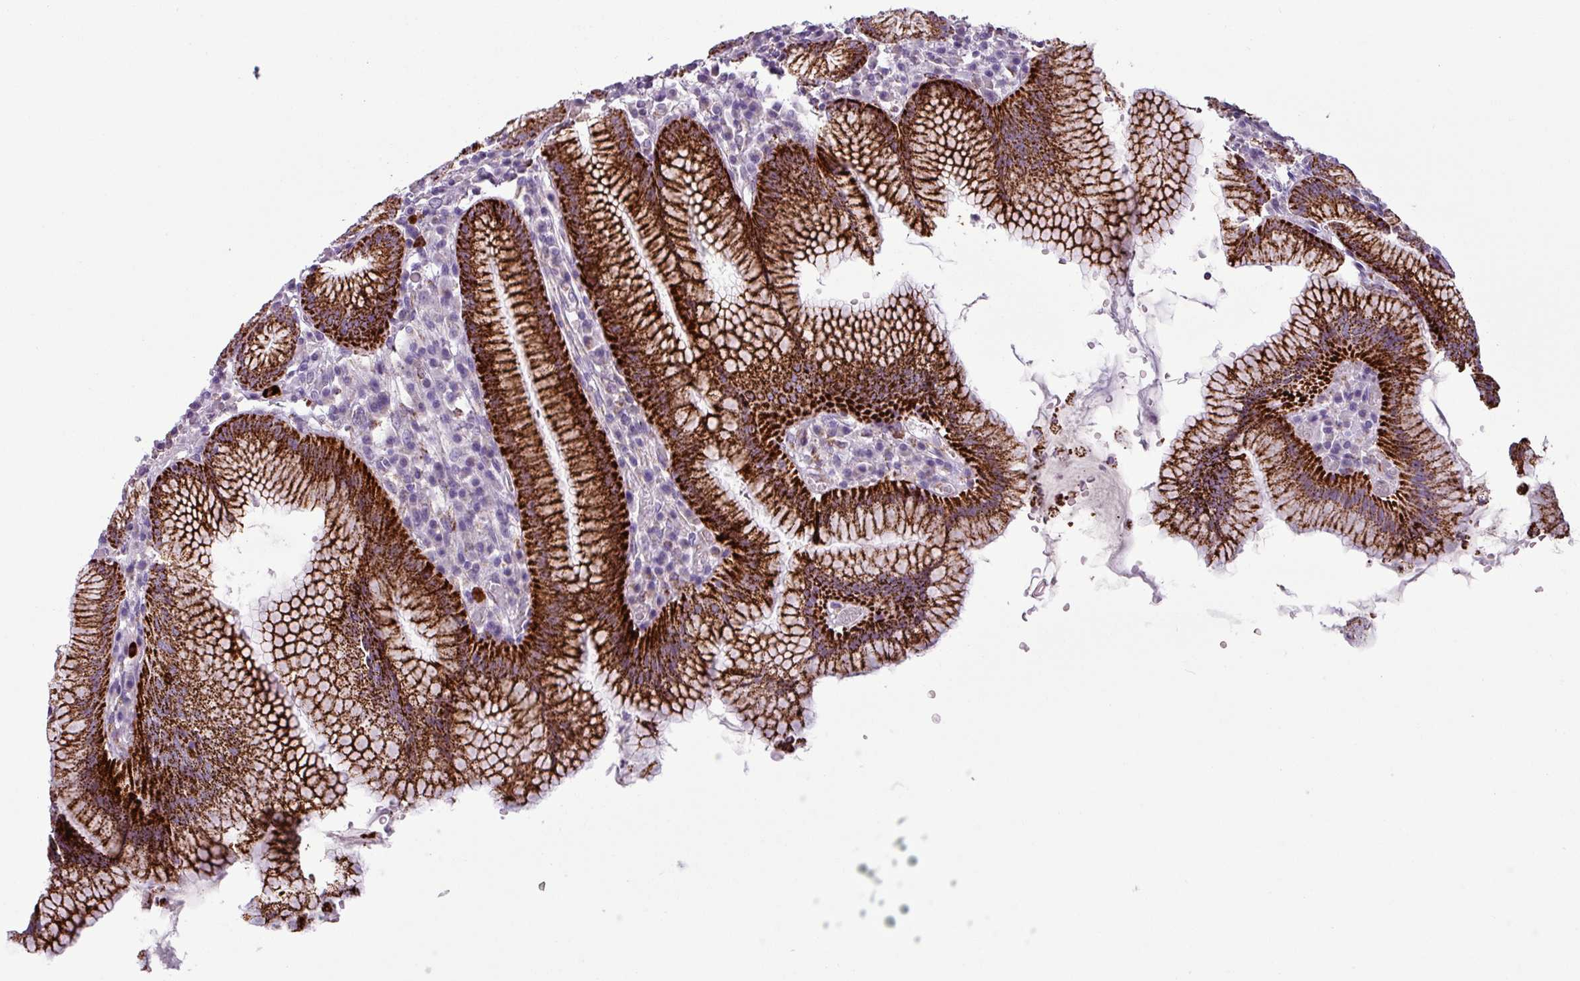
{"staining": {"intensity": "strong", "quantity": ">75%", "location": "cytoplasmic/membranous"}, "tissue": "stomach", "cell_type": "Glandular cells", "image_type": "normal", "snomed": [{"axis": "morphology", "description": "Normal tissue, NOS"}, {"axis": "topography", "description": "Stomach"}], "caption": "Glandular cells demonstrate high levels of strong cytoplasmic/membranous expression in about >75% of cells in benign stomach.", "gene": "ZNF667", "patient": {"sex": "male", "age": 55}}